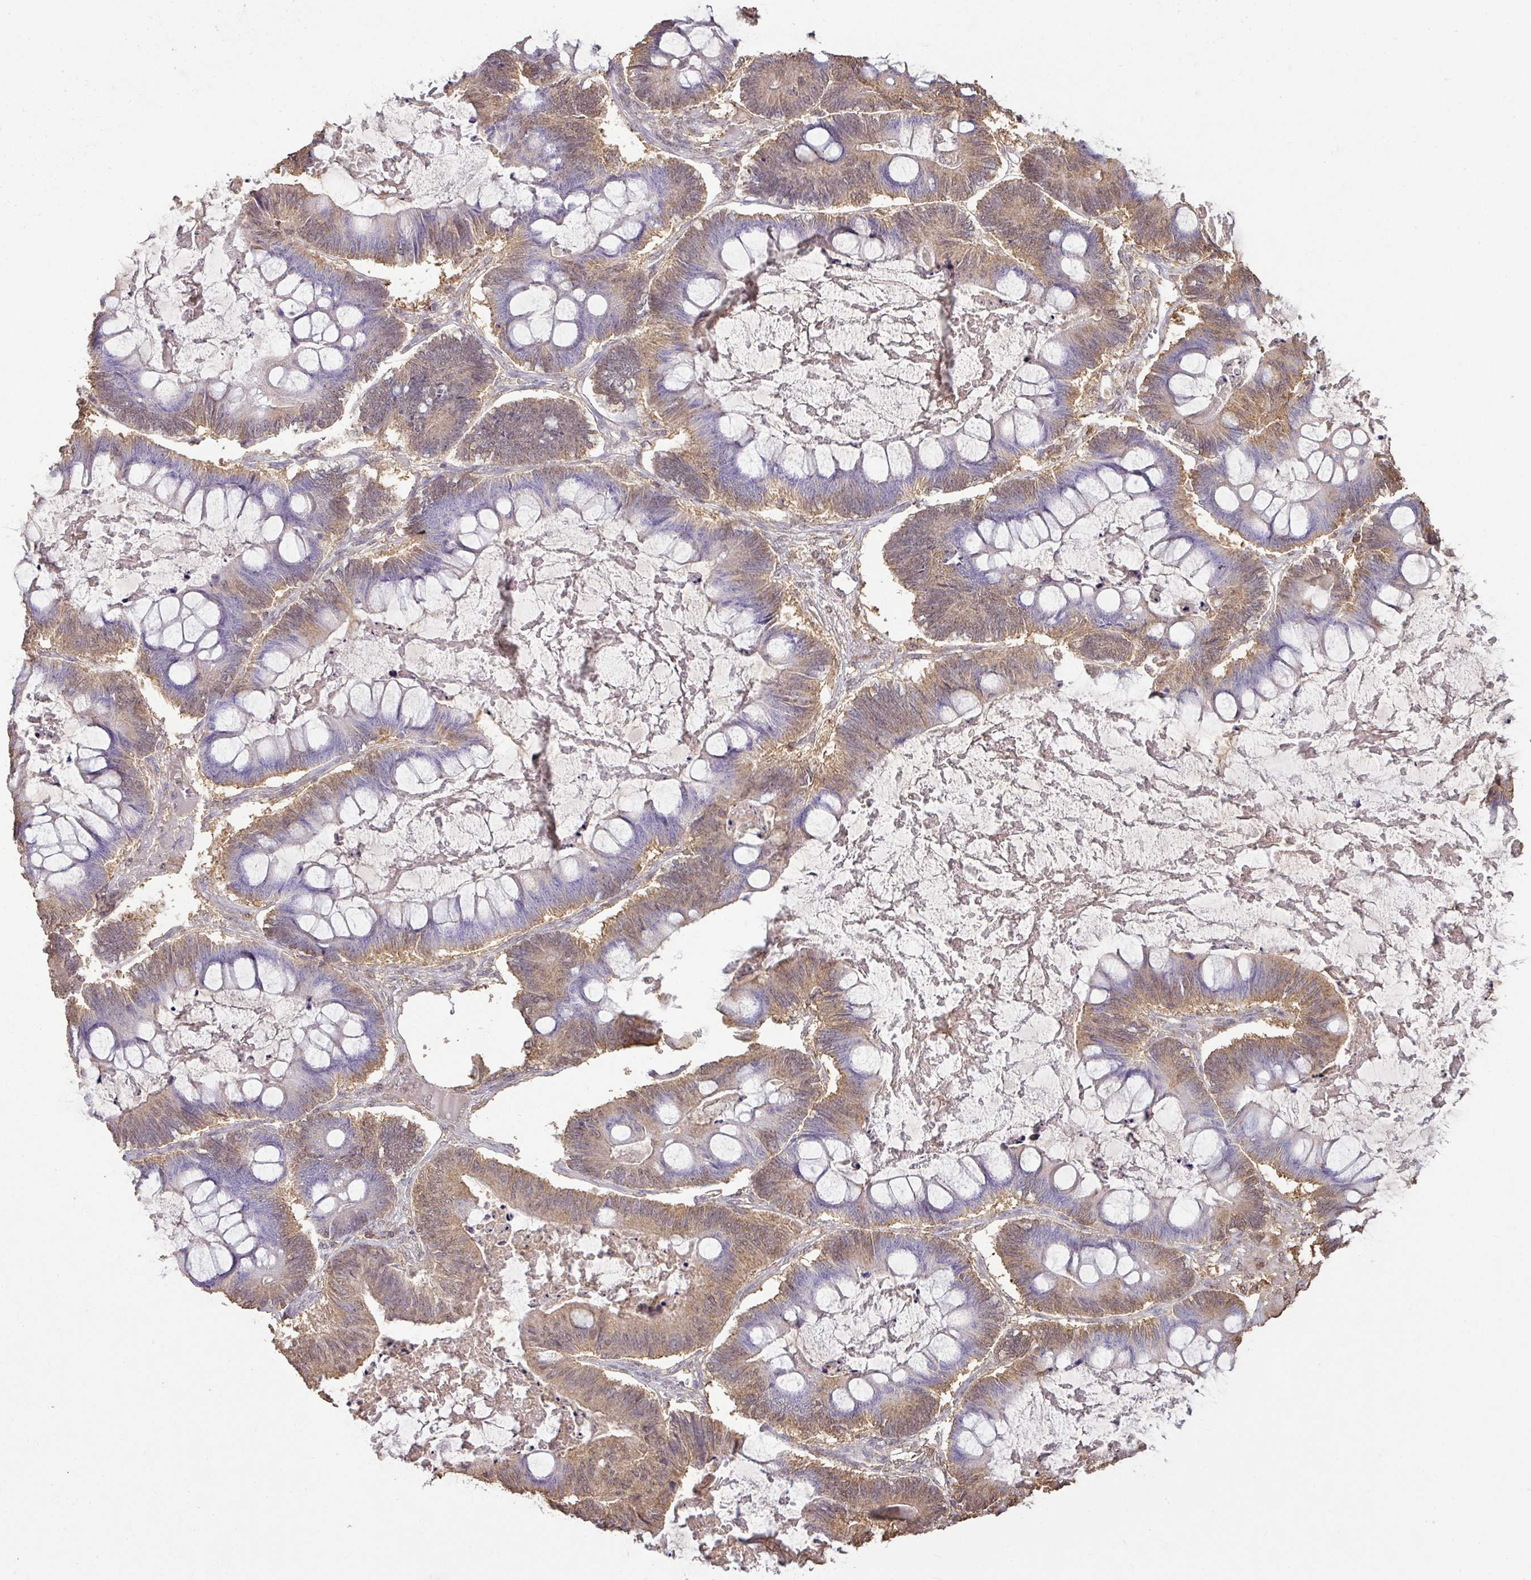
{"staining": {"intensity": "moderate", "quantity": "25%-75%", "location": "cytoplasmic/membranous"}, "tissue": "ovarian cancer", "cell_type": "Tumor cells", "image_type": "cancer", "snomed": [{"axis": "morphology", "description": "Cystadenocarcinoma, mucinous, NOS"}, {"axis": "topography", "description": "Ovary"}], "caption": "Approximately 25%-75% of tumor cells in human ovarian cancer (mucinous cystadenocarcinoma) exhibit moderate cytoplasmic/membranous protein staining as visualized by brown immunohistochemical staining.", "gene": "ATAT1", "patient": {"sex": "female", "age": 61}}